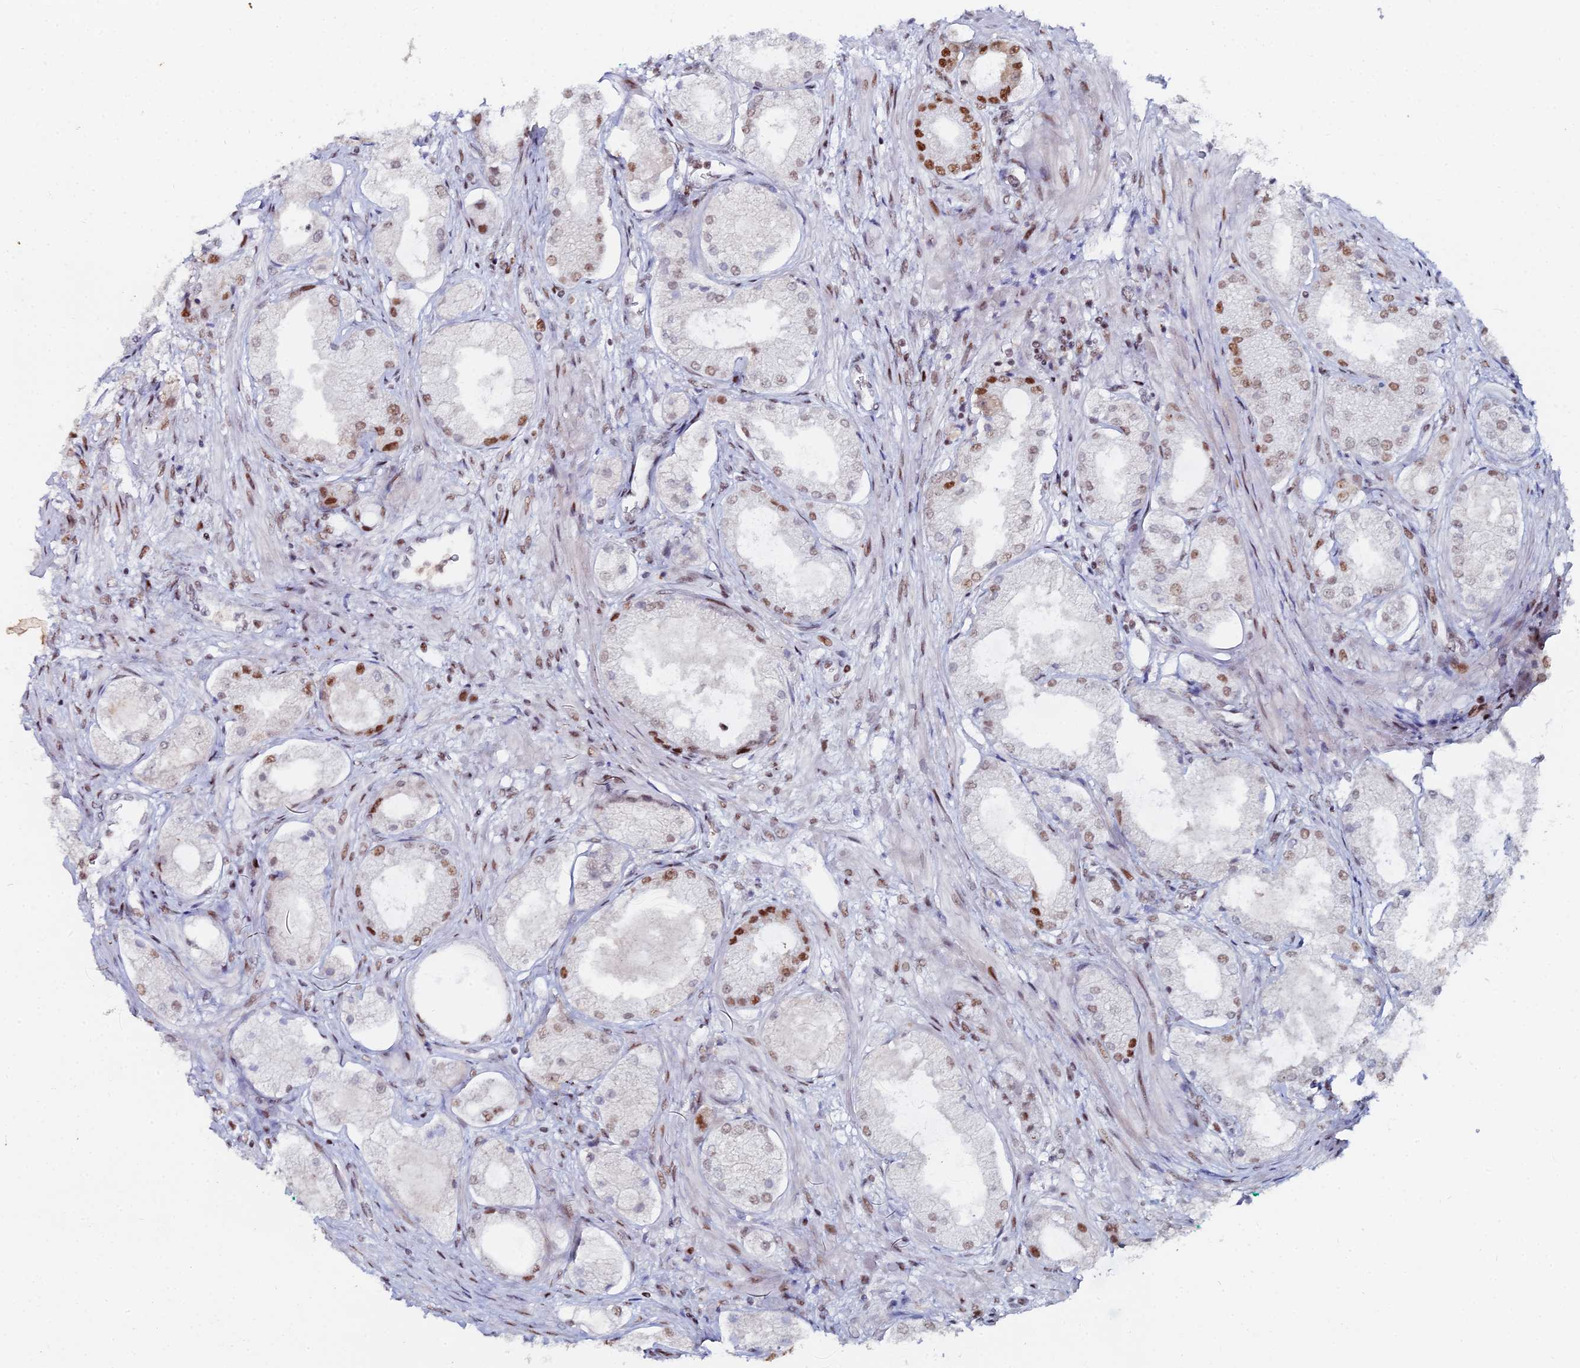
{"staining": {"intensity": "moderate", "quantity": "25%-75%", "location": "nuclear"}, "tissue": "prostate cancer", "cell_type": "Tumor cells", "image_type": "cancer", "snomed": [{"axis": "morphology", "description": "Adenocarcinoma, Low grade"}, {"axis": "topography", "description": "Prostate"}], "caption": "IHC of human prostate cancer (adenocarcinoma (low-grade)) displays medium levels of moderate nuclear staining in approximately 25%-75% of tumor cells.", "gene": "GSC2", "patient": {"sex": "male", "age": 68}}